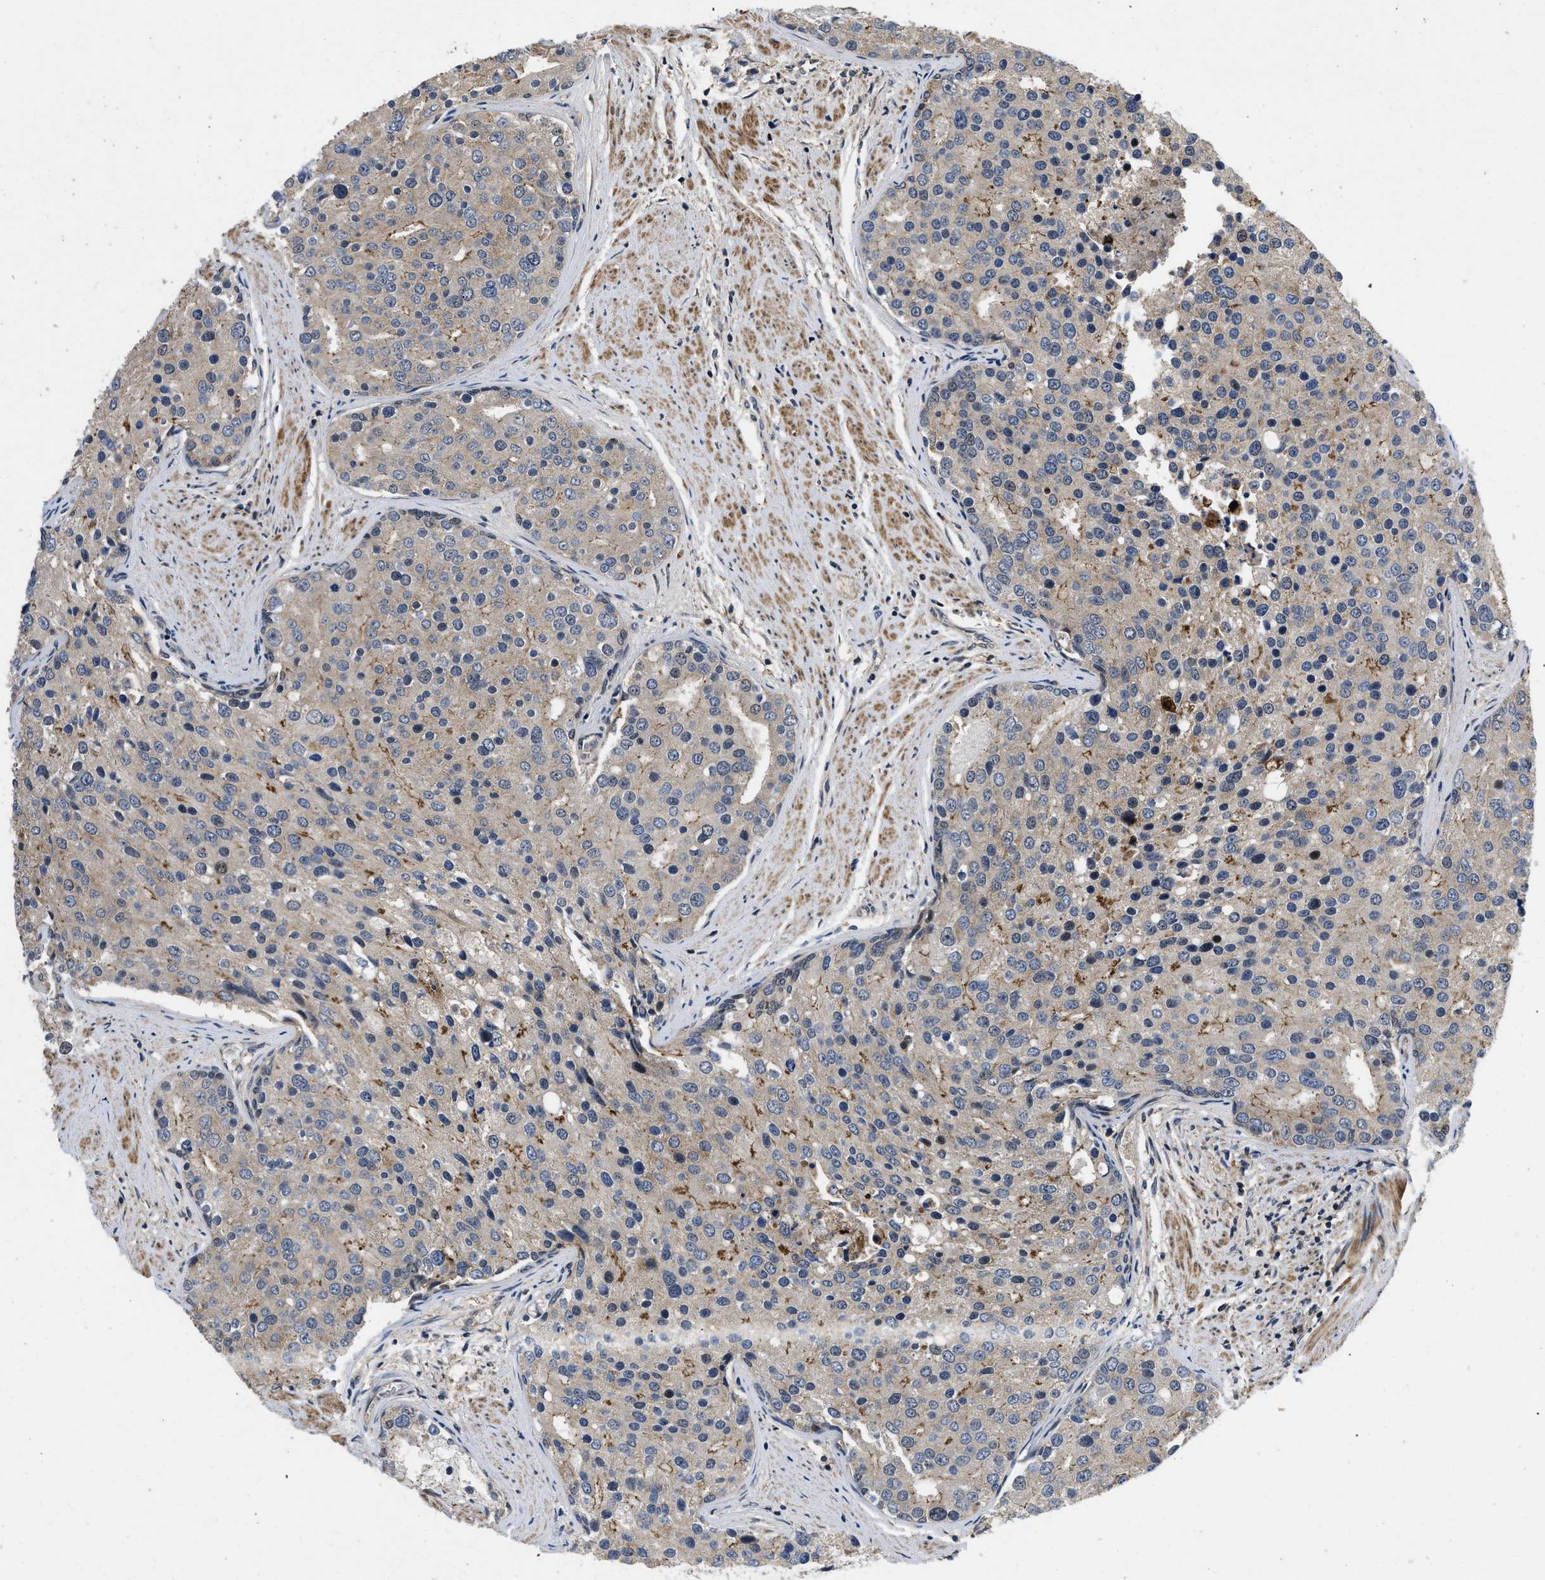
{"staining": {"intensity": "negative", "quantity": "none", "location": "none"}, "tissue": "prostate cancer", "cell_type": "Tumor cells", "image_type": "cancer", "snomed": [{"axis": "morphology", "description": "Adenocarcinoma, High grade"}, {"axis": "topography", "description": "Prostate"}], "caption": "DAB immunohistochemical staining of prostate cancer (adenocarcinoma (high-grade)) reveals no significant expression in tumor cells.", "gene": "PRDM14", "patient": {"sex": "male", "age": 50}}